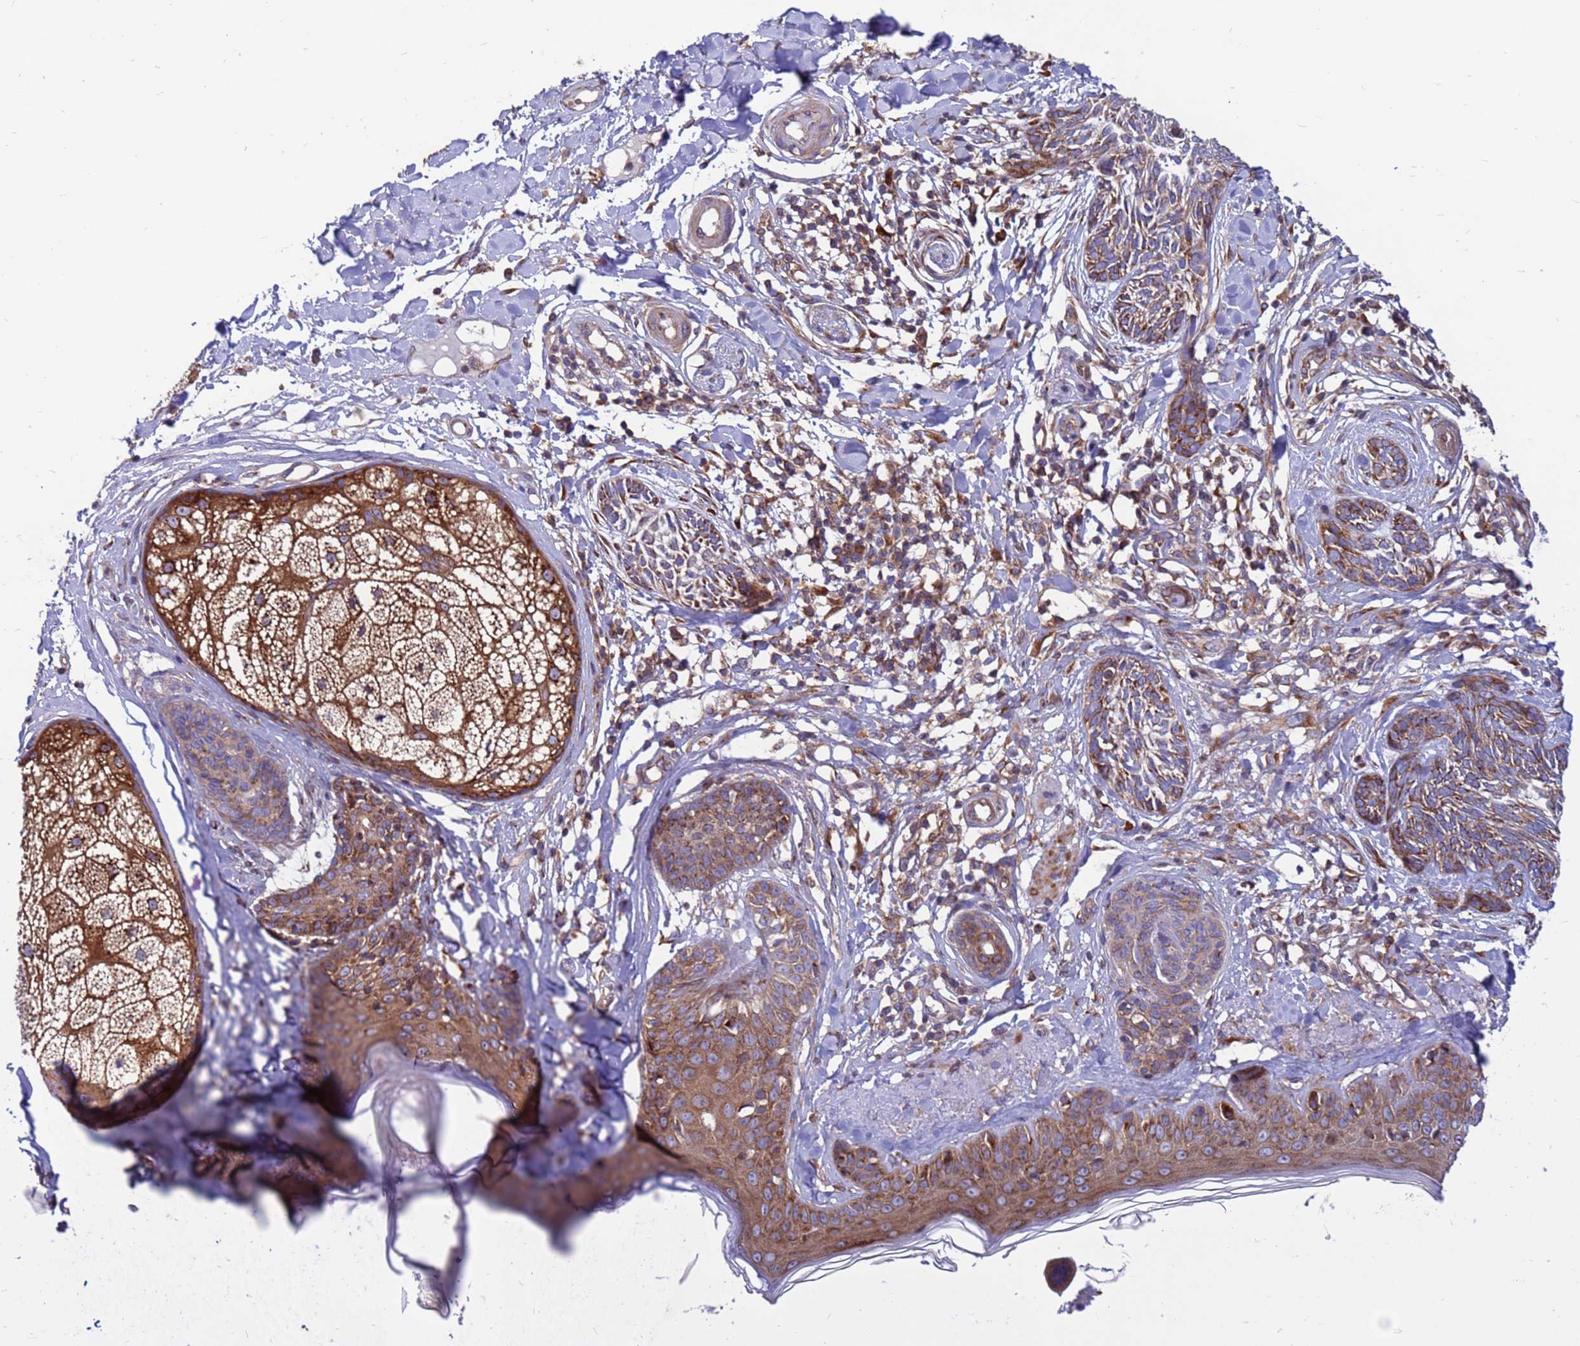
{"staining": {"intensity": "moderate", "quantity": ">75%", "location": "cytoplasmic/membranous"}, "tissue": "skin cancer", "cell_type": "Tumor cells", "image_type": "cancer", "snomed": [{"axis": "morphology", "description": "Squamous cell carcinoma, NOS"}, {"axis": "topography", "description": "Skin"}], "caption": "The histopathology image shows a brown stain indicating the presence of a protein in the cytoplasmic/membranous of tumor cells in skin cancer (squamous cell carcinoma). The staining was performed using DAB (3,3'-diaminobenzidine) to visualize the protein expression in brown, while the nuclei were stained in blue with hematoxylin (Magnification: 20x).", "gene": "ZC3HAV1", "patient": {"sex": "male", "age": 82}}